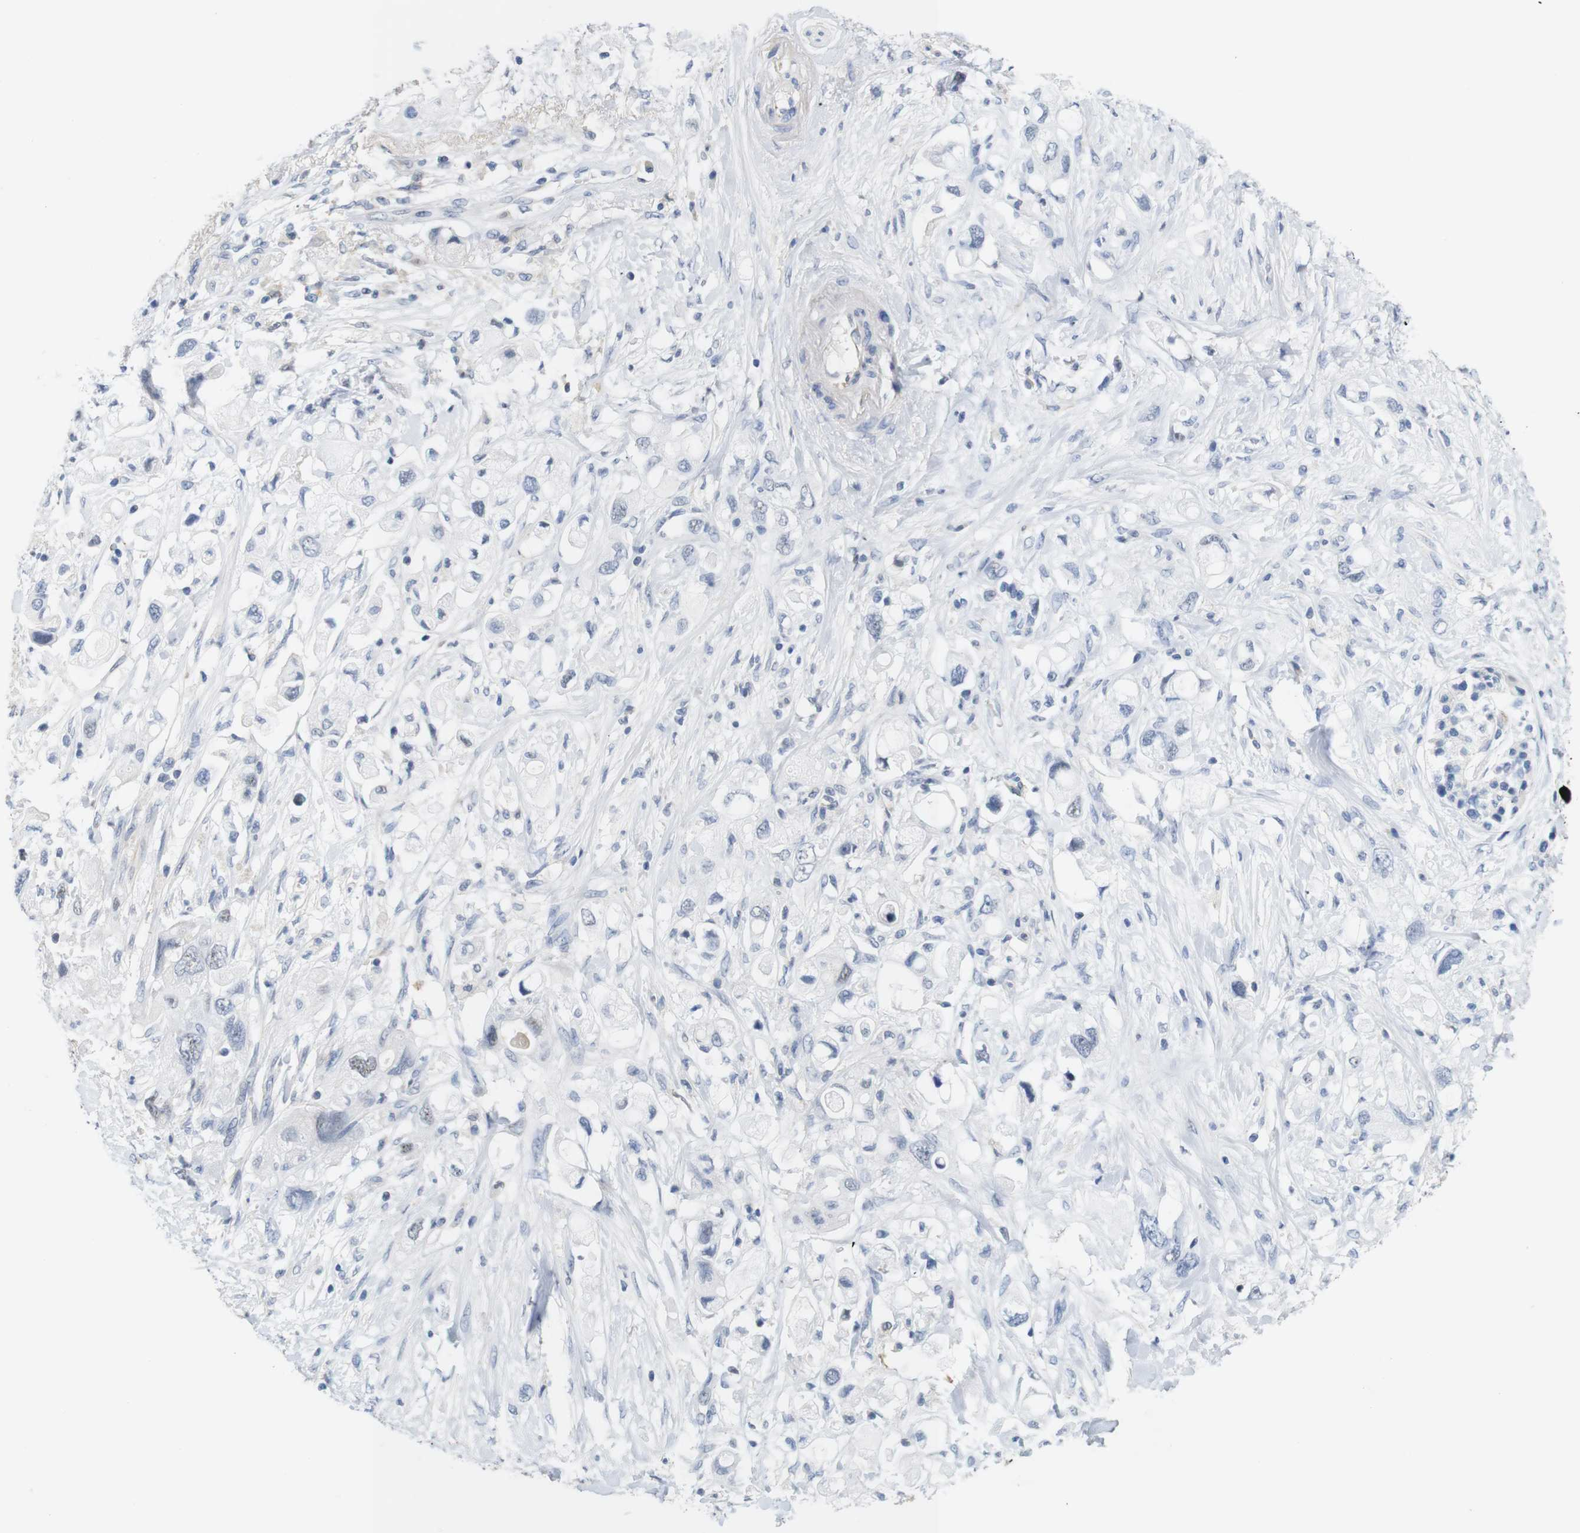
{"staining": {"intensity": "negative", "quantity": "none", "location": "none"}, "tissue": "pancreatic cancer", "cell_type": "Tumor cells", "image_type": "cancer", "snomed": [{"axis": "morphology", "description": "Adenocarcinoma, NOS"}, {"axis": "topography", "description": "Pancreas"}], "caption": "A high-resolution image shows immunohistochemistry (IHC) staining of adenocarcinoma (pancreatic), which reveals no significant expression in tumor cells.", "gene": "OTOF", "patient": {"sex": "female", "age": 56}}